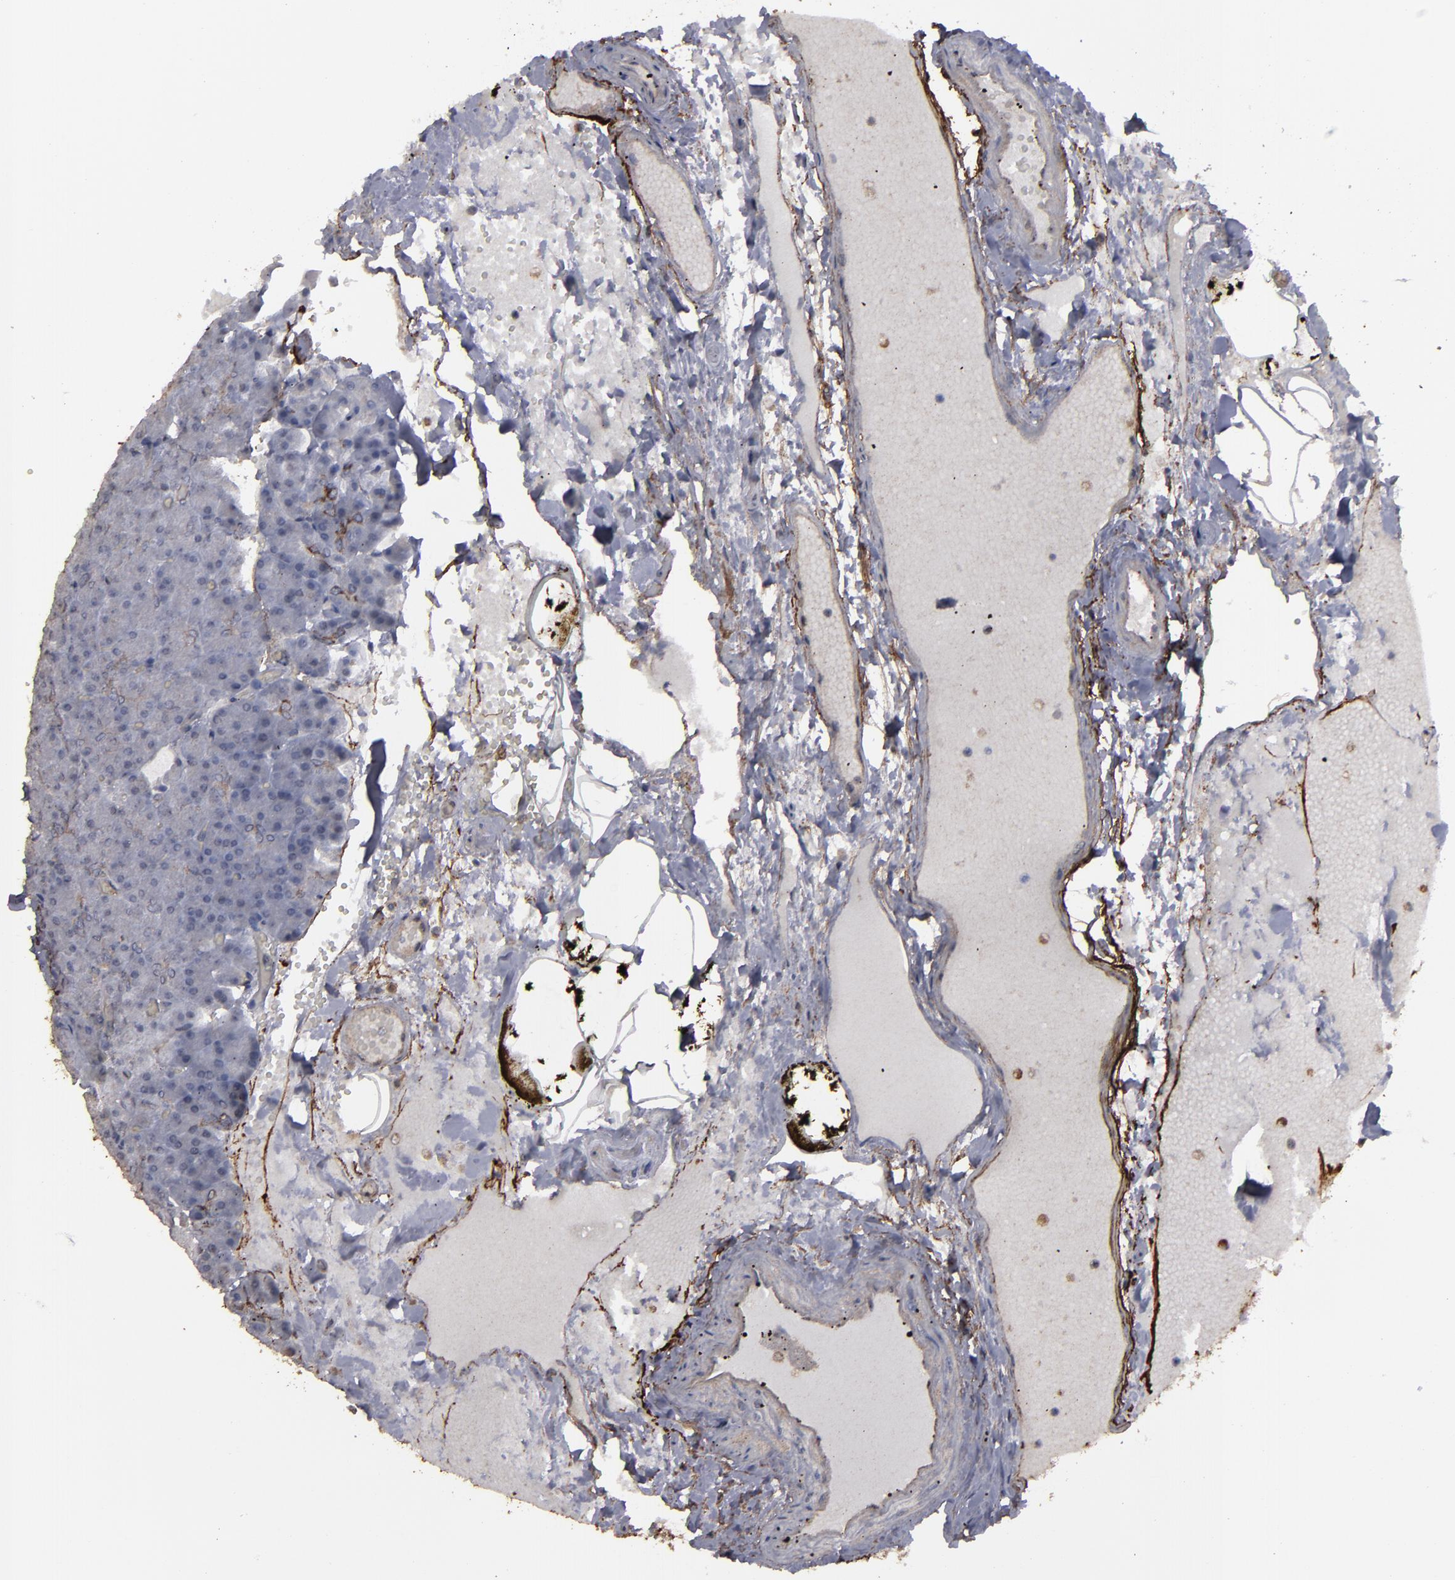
{"staining": {"intensity": "negative", "quantity": "none", "location": "none"}, "tissue": "pancreas", "cell_type": "Exocrine glandular cells", "image_type": "normal", "snomed": [{"axis": "morphology", "description": "Normal tissue, NOS"}, {"axis": "topography", "description": "Pancreas"}], "caption": "This is a photomicrograph of immunohistochemistry staining of unremarkable pancreas, which shows no staining in exocrine glandular cells. The staining was performed using DAB to visualize the protein expression in brown, while the nuclei were stained in blue with hematoxylin (Magnification: 20x).", "gene": "CD55", "patient": {"sex": "female", "age": 35}}